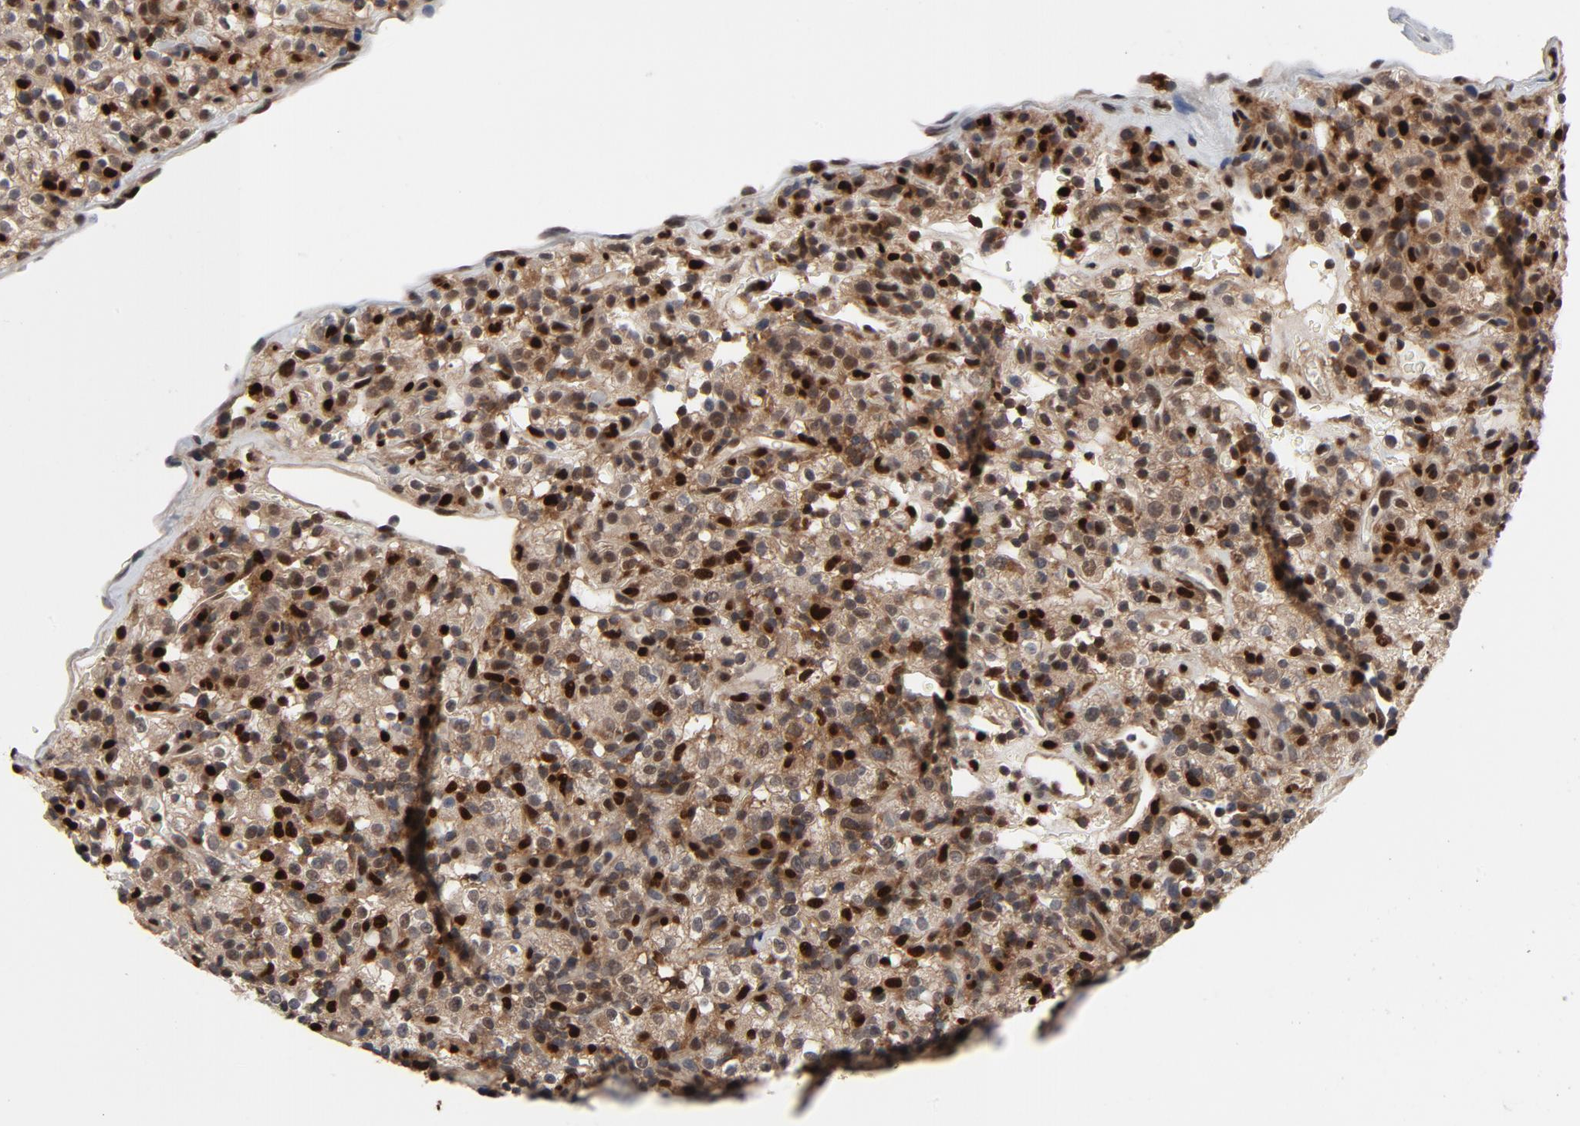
{"staining": {"intensity": "strong", "quantity": ">75%", "location": "cytoplasmic/membranous,nuclear"}, "tissue": "renal cancer", "cell_type": "Tumor cells", "image_type": "cancer", "snomed": [{"axis": "morphology", "description": "Normal tissue, NOS"}, {"axis": "morphology", "description": "Adenocarcinoma, NOS"}, {"axis": "topography", "description": "Kidney"}], "caption": "A photomicrograph showing strong cytoplasmic/membranous and nuclear staining in about >75% of tumor cells in renal cancer (adenocarcinoma), as visualized by brown immunohistochemical staining.", "gene": "NFKB1", "patient": {"sex": "female", "age": 72}}